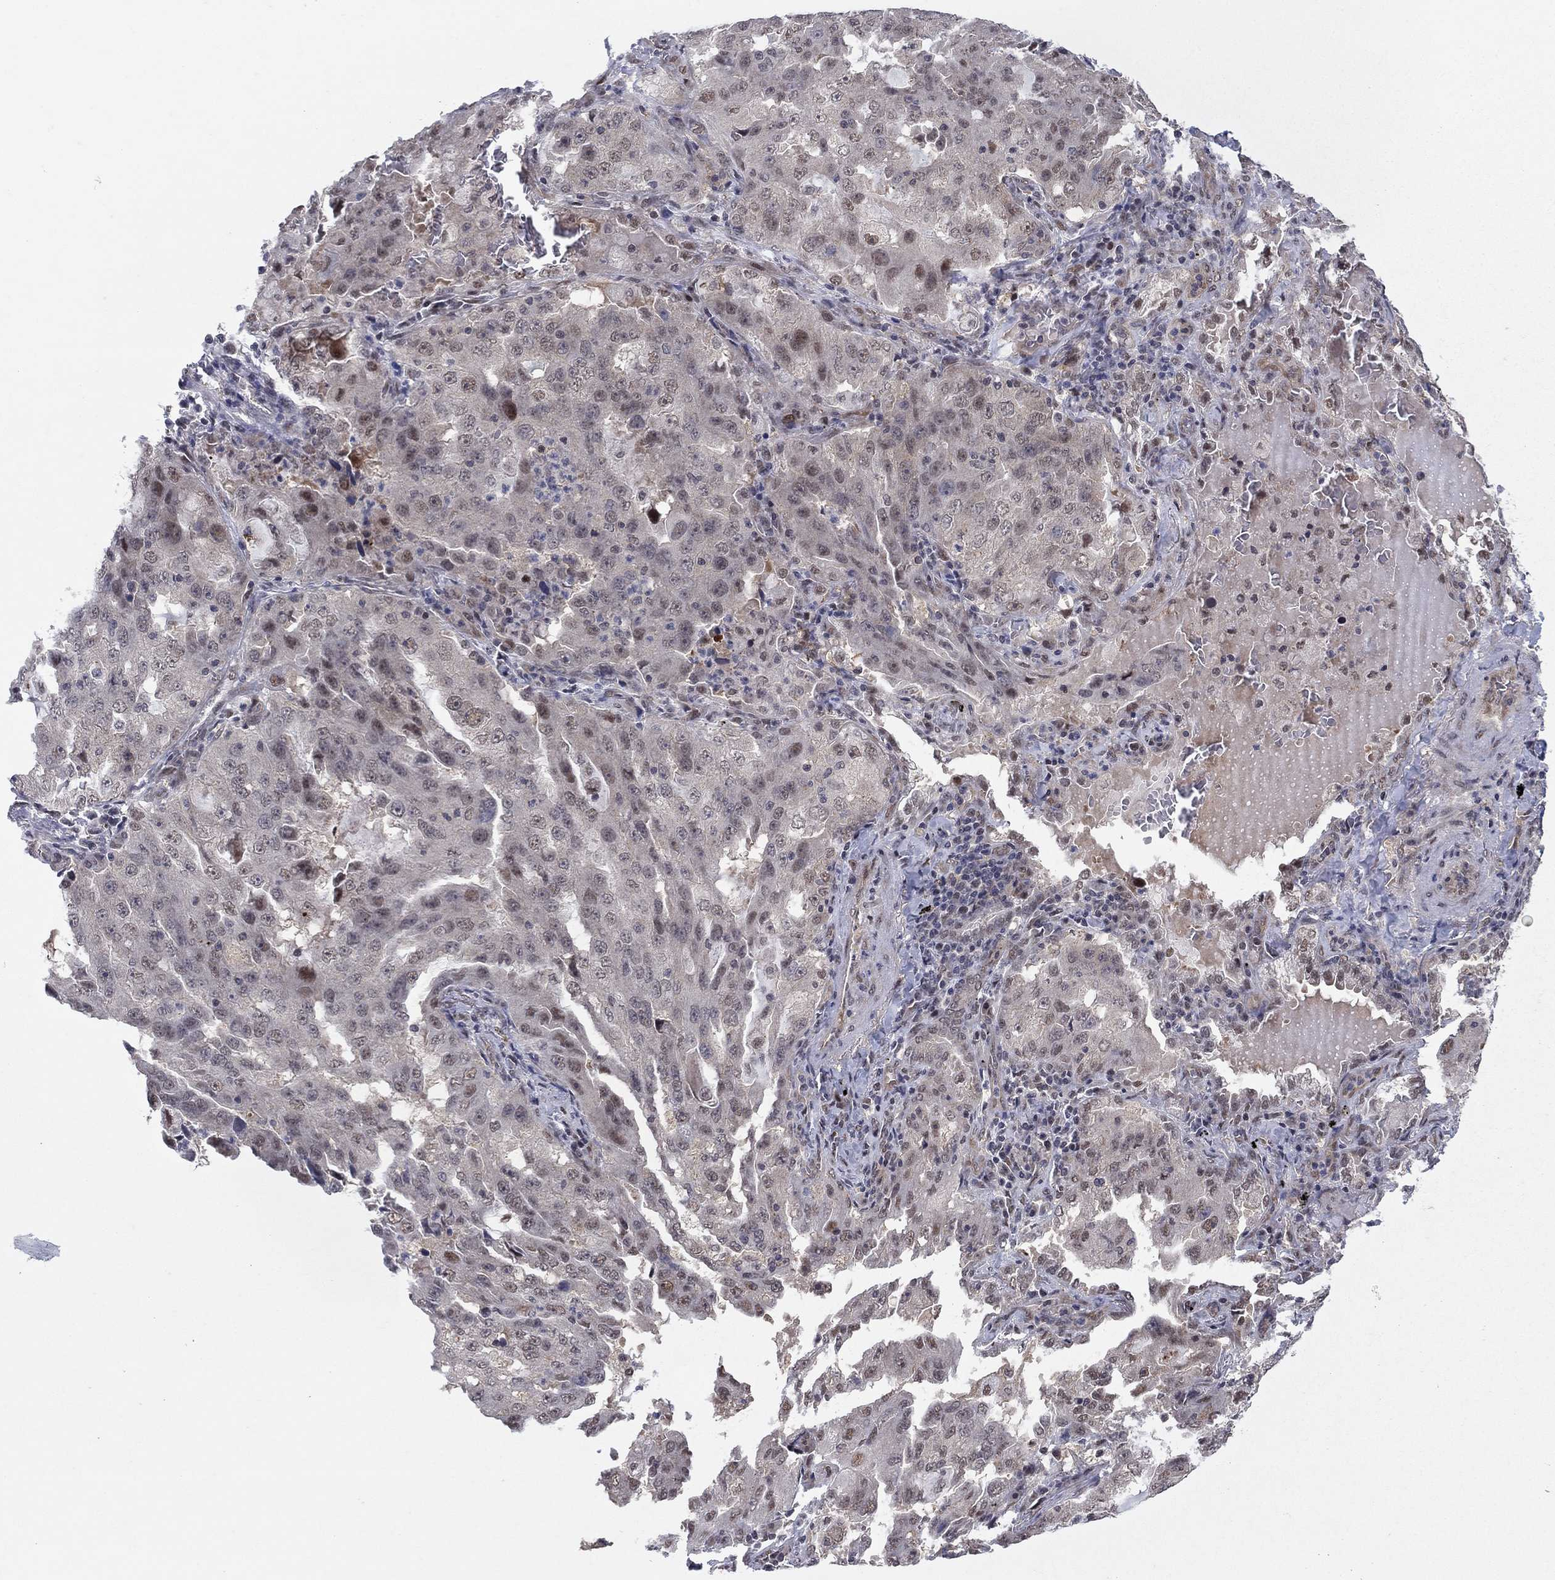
{"staining": {"intensity": "moderate", "quantity": "<25%", "location": "nuclear"}, "tissue": "lung cancer", "cell_type": "Tumor cells", "image_type": "cancer", "snomed": [{"axis": "morphology", "description": "Adenocarcinoma, NOS"}, {"axis": "topography", "description": "Lung"}], "caption": "Moderate nuclear positivity is appreciated in about <25% of tumor cells in adenocarcinoma (lung).", "gene": "PSMC1", "patient": {"sex": "female", "age": 61}}